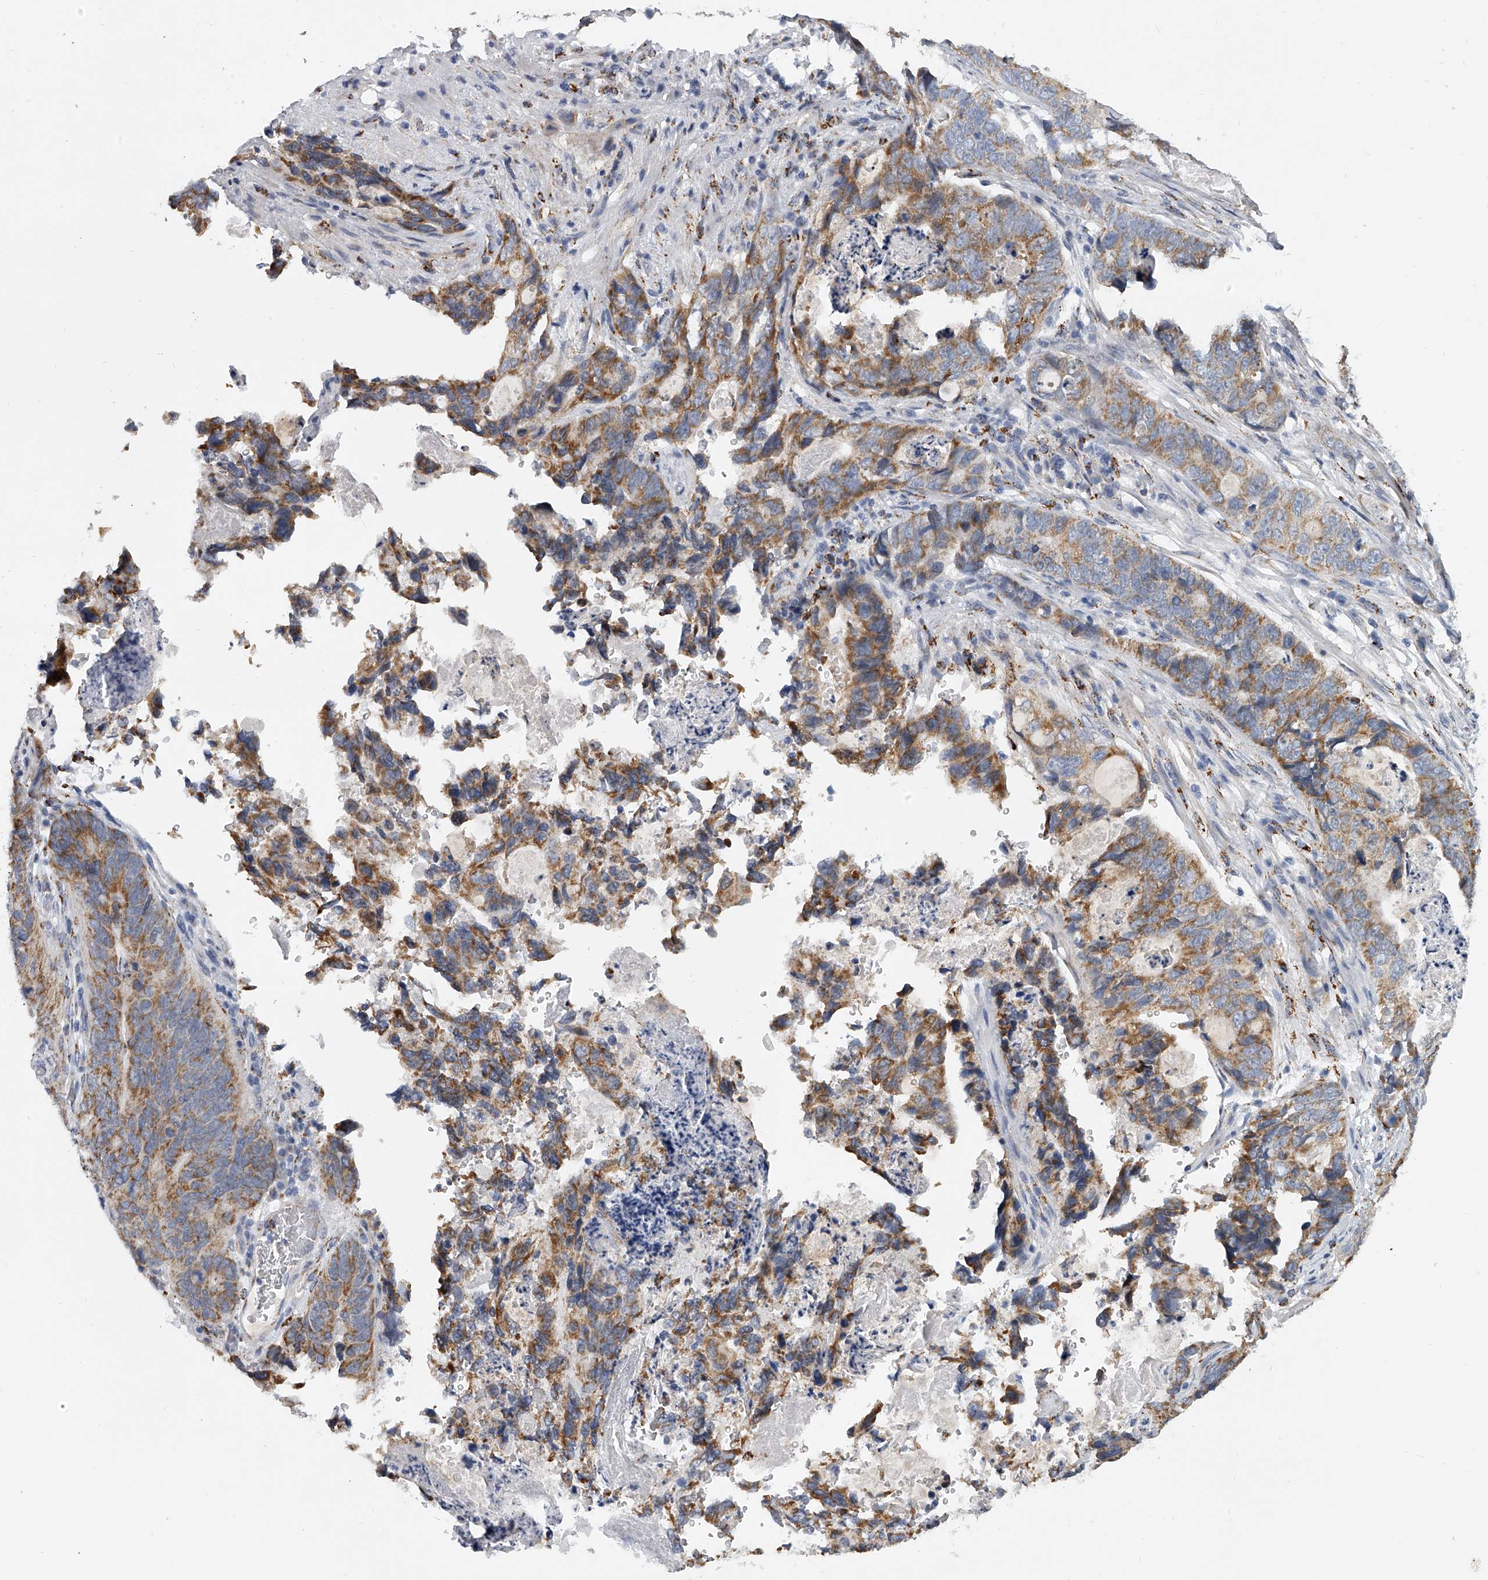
{"staining": {"intensity": "moderate", "quantity": ">75%", "location": "cytoplasmic/membranous"}, "tissue": "stomach cancer", "cell_type": "Tumor cells", "image_type": "cancer", "snomed": [{"axis": "morphology", "description": "Normal tissue, NOS"}, {"axis": "morphology", "description": "Adenocarcinoma, NOS"}, {"axis": "topography", "description": "Stomach"}], "caption": "Adenocarcinoma (stomach) stained with immunohistochemistry (IHC) demonstrates moderate cytoplasmic/membranous positivity in about >75% of tumor cells. The protein is stained brown, and the nuclei are stained in blue (DAB (3,3'-diaminobenzidine) IHC with brightfield microscopy, high magnification).", "gene": "KLHL7", "patient": {"sex": "female", "age": 89}}